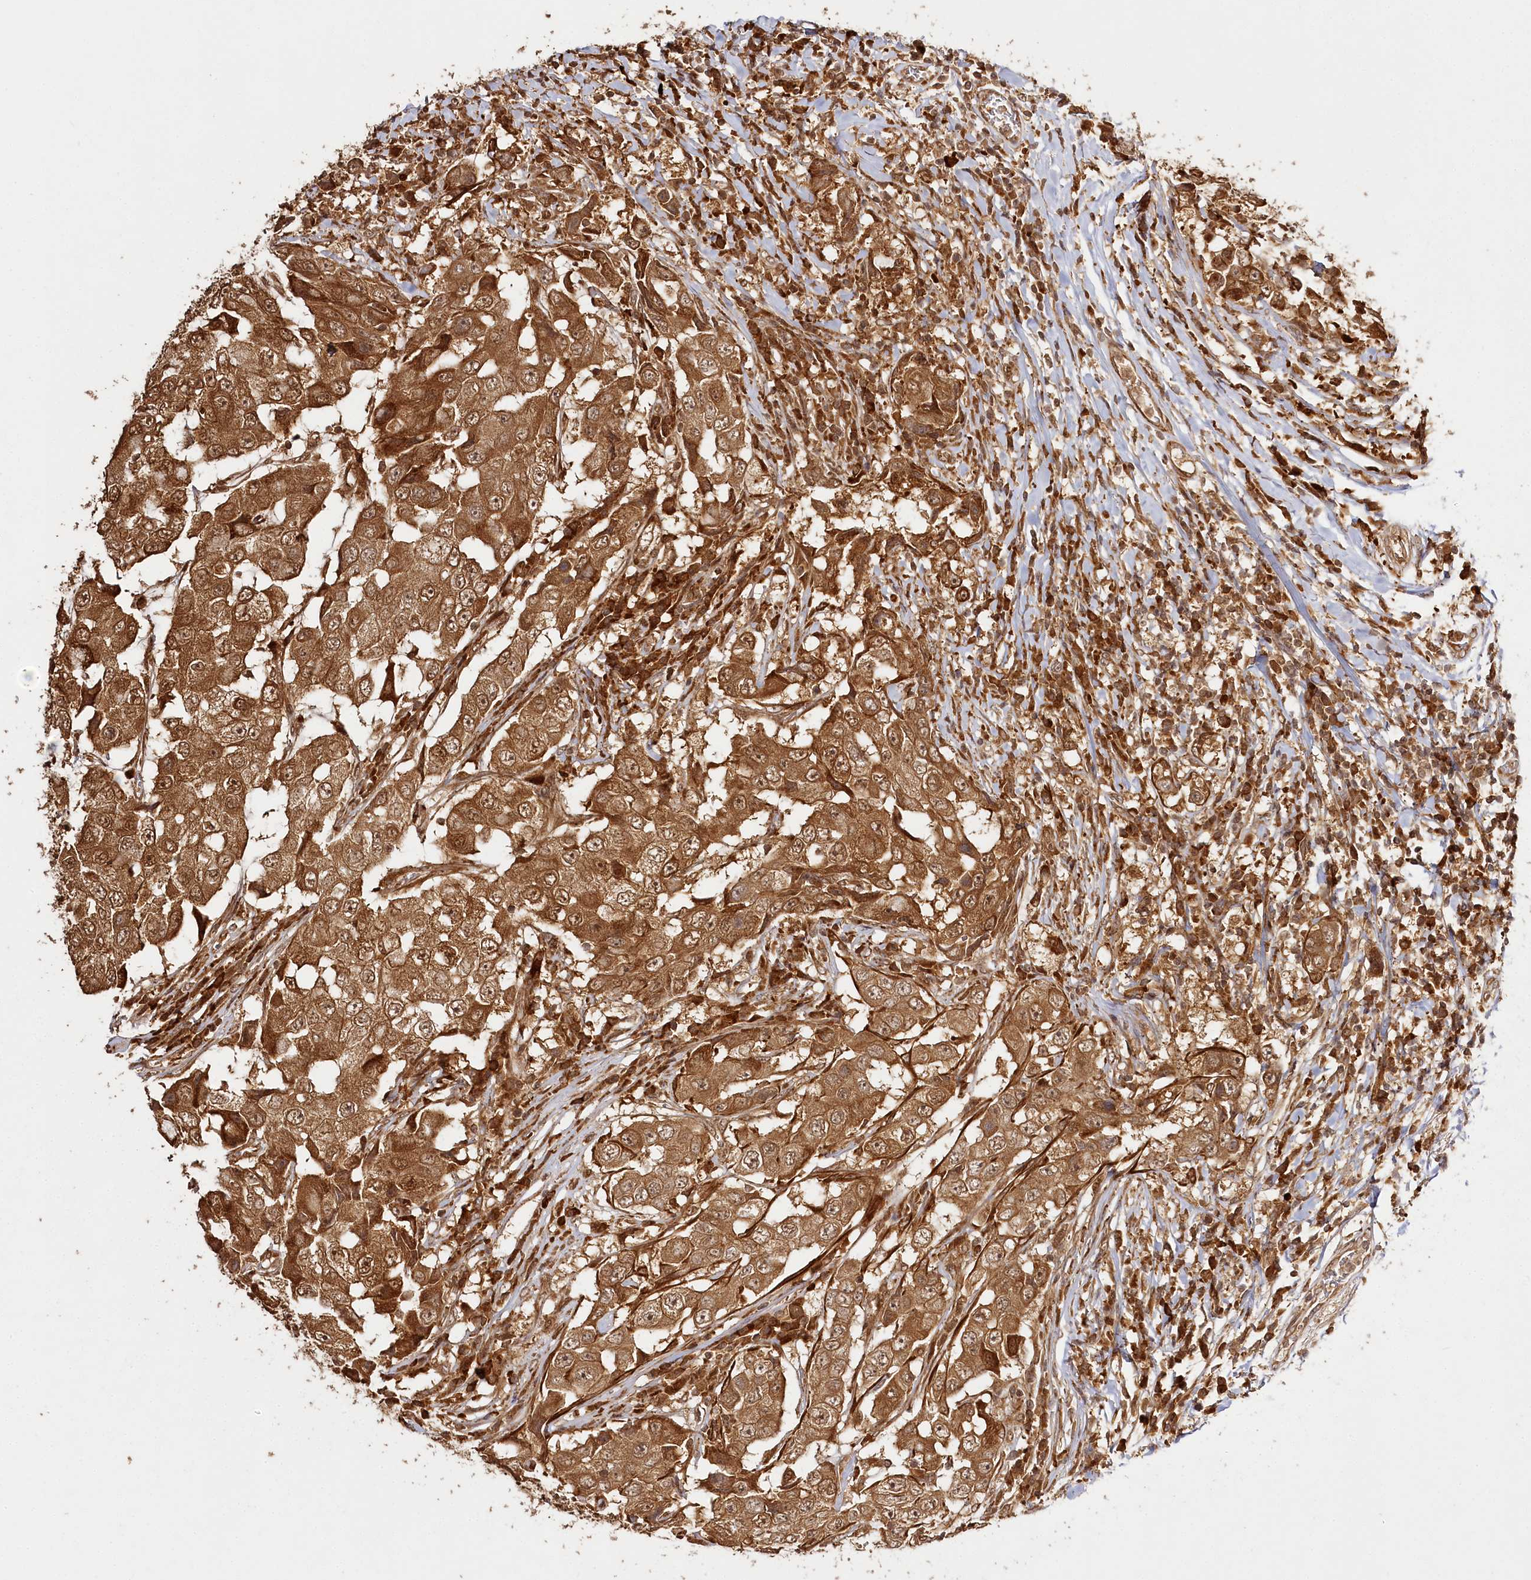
{"staining": {"intensity": "strong", "quantity": ">75%", "location": "cytoplasmic/membranous,nuclear"}, "tissue": "breast cancer", "cell_type": "Tumor cells", "image_type": "cancer", "snomed": [{"axis": "morphology", "description": "Duct carcinoma"}, {"axis": "topography", "description": "Breast"}], "caption": "Brown immunohistochemical staining in human breast infiltrating ductal carcinoma shows strong cytoplasmic/membranous and nuclear positivity in about >75% of tumor cells.", "gene": "ULK2", "patient": {"sex": "female", "age": 27}}